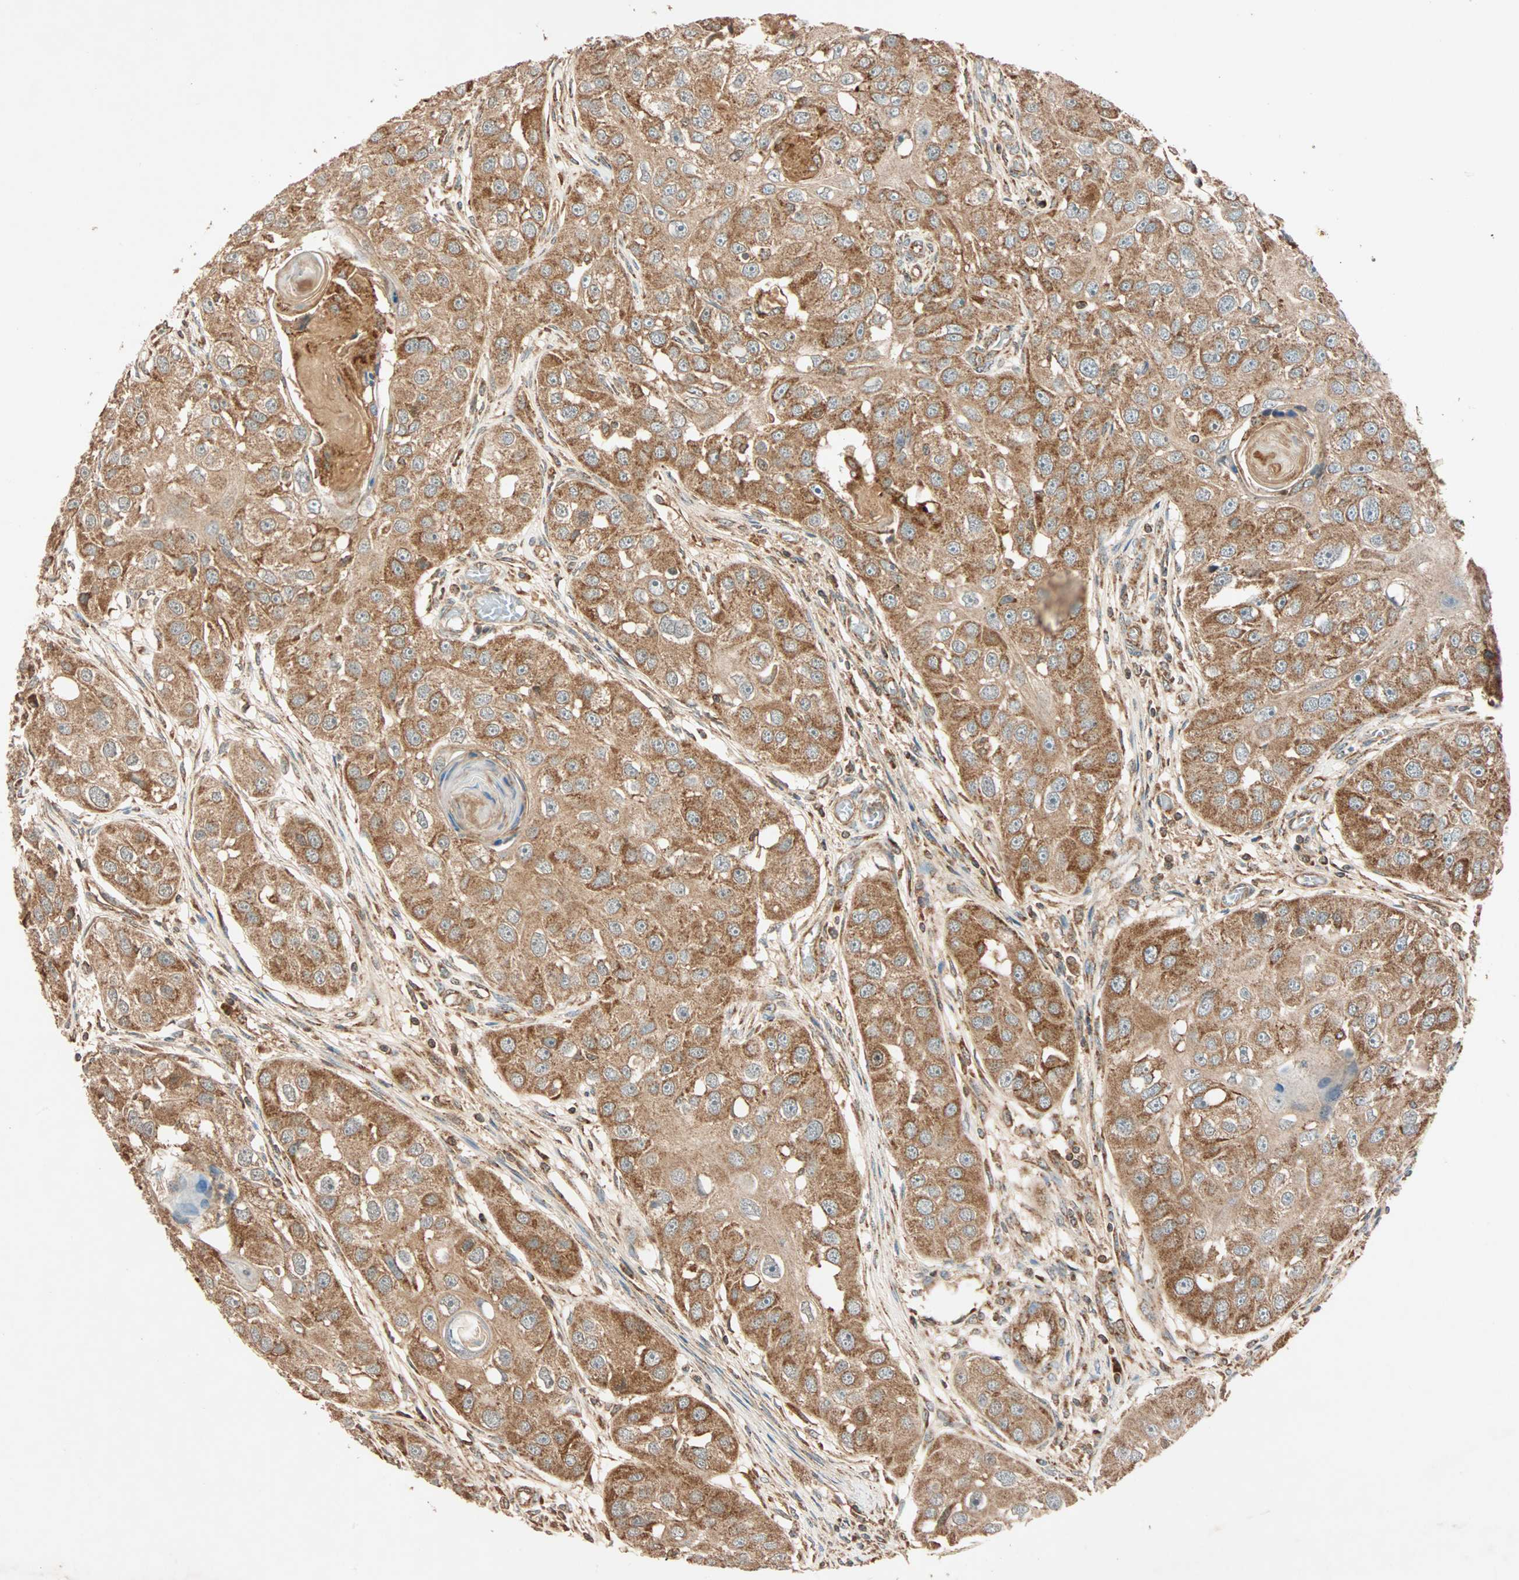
{"staining": {"intensity": "strong", "quantity": ">75%", "location": "cytoplasmic/membranous"}, "tissue": "head and neck cancer", "cell_type": "Tumor cells", "image_type": "cancer", "snomed": [{"axis": "morphology", "description": "Normal tissue, NOS"}, {"axis": "morphology", "description": "Squamous cell carcinoma, NOS"}, {"axis": "topography", "description": "Skeletal muscle"}, {"axis": "topography", "description": "Head-Neck"}], "caption": "Tumor cells exhibit strong cytoplasmic/membranous staining in approximately >75% of cells in squamous cell carcinoma (head and neck).", "gene": "MAPK1", "patient": {"sex": "male", "age": 51}}